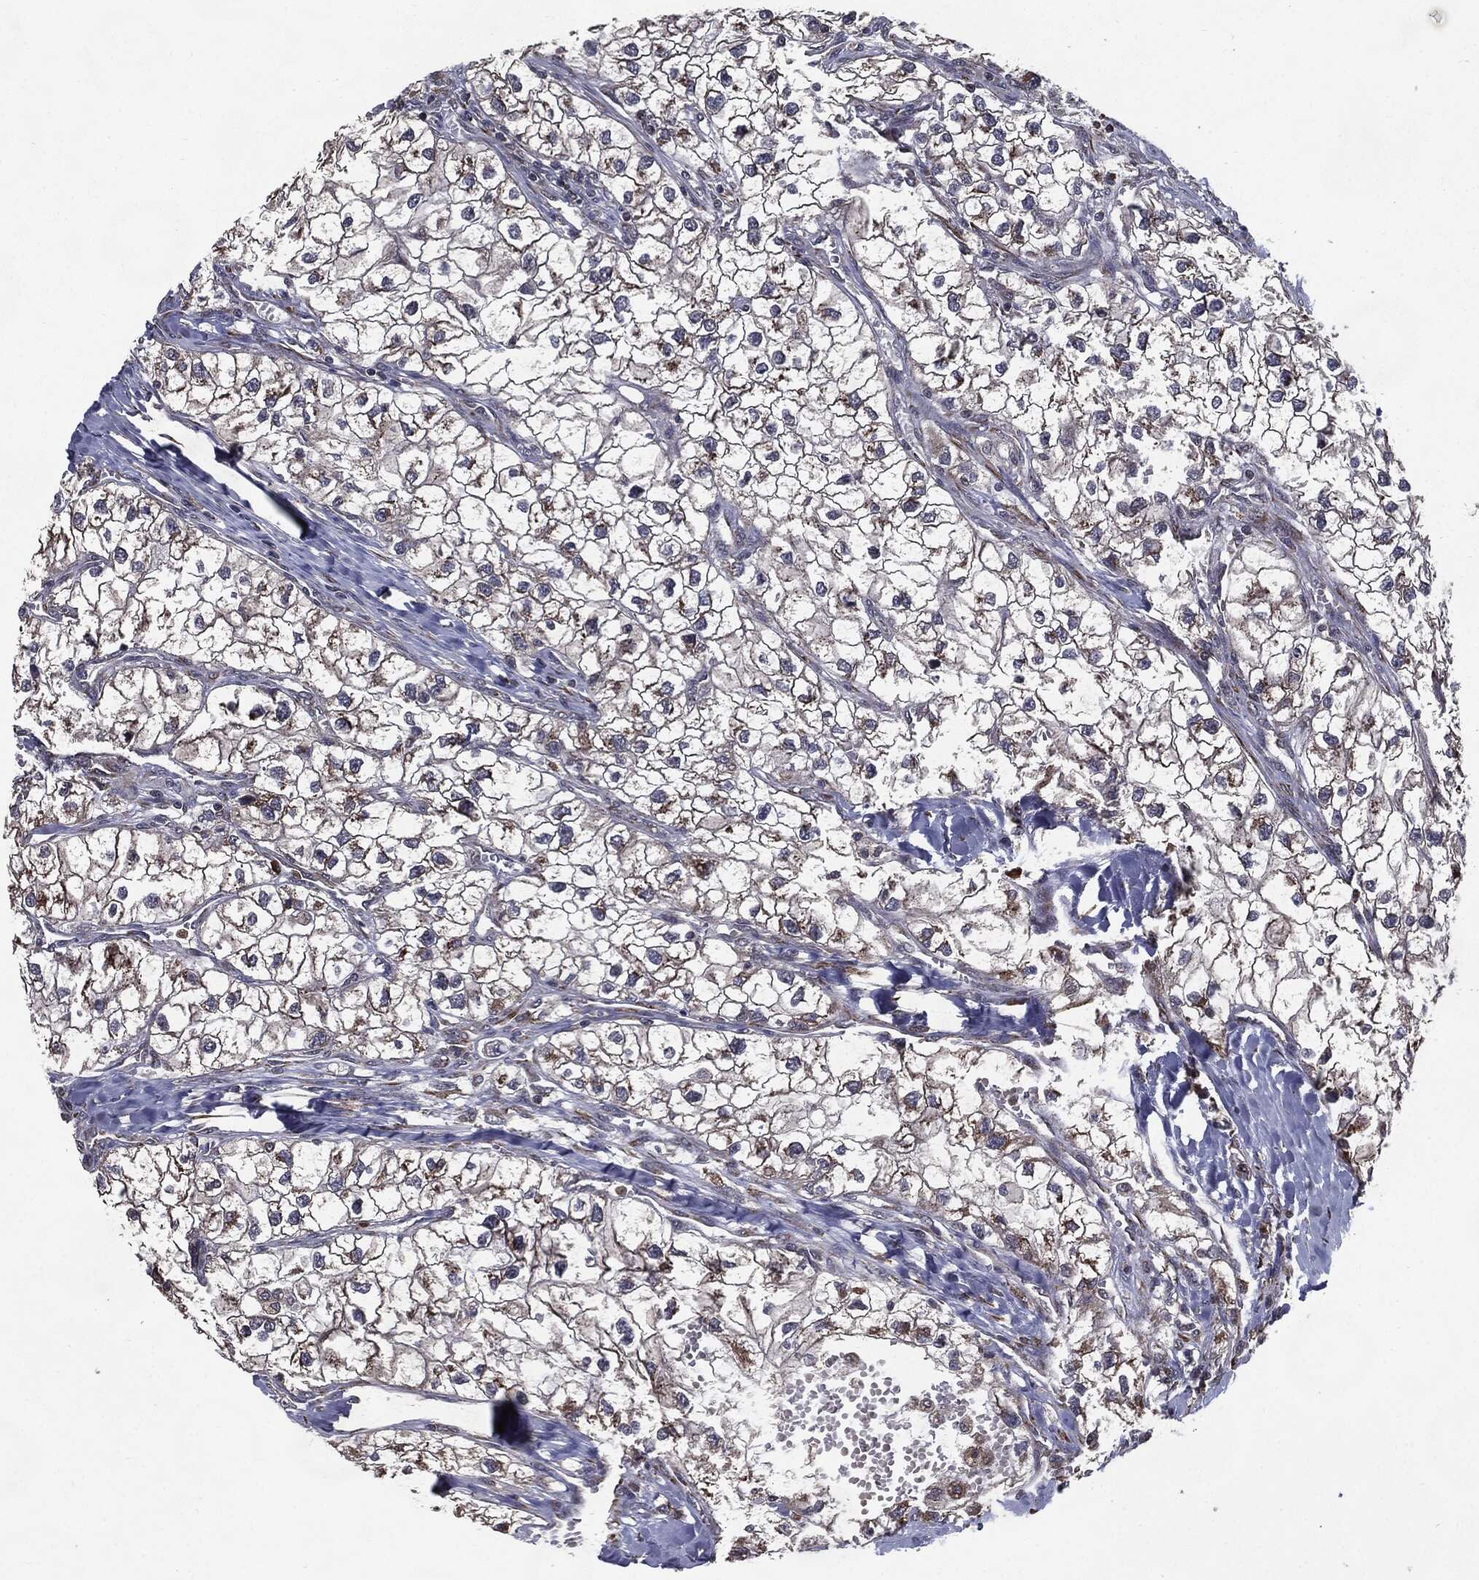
{"staining": {"intensity": "moderate", "quantity": "25%-75%", "location": "cytoplasmic/membranous"}, "tissue": "renal cancer", "cell_type": "Tumor cells", "image_type": "cancer", "snomed": [{"axis": "morphology", "description": "Adenocarcinoma, NOS"}, {"axis": "topography", "description": "Kidney"}], "caption": "A high-resolution photomicrograph shows immunohistochemistry staining of renal adenocarcinoma, which reveals moderate cytoplasmic/membranous positivity in about 25%-75% of tumor cells.", "gene": "HDAC5", "patient": {"sex": "male", "age": 59}}